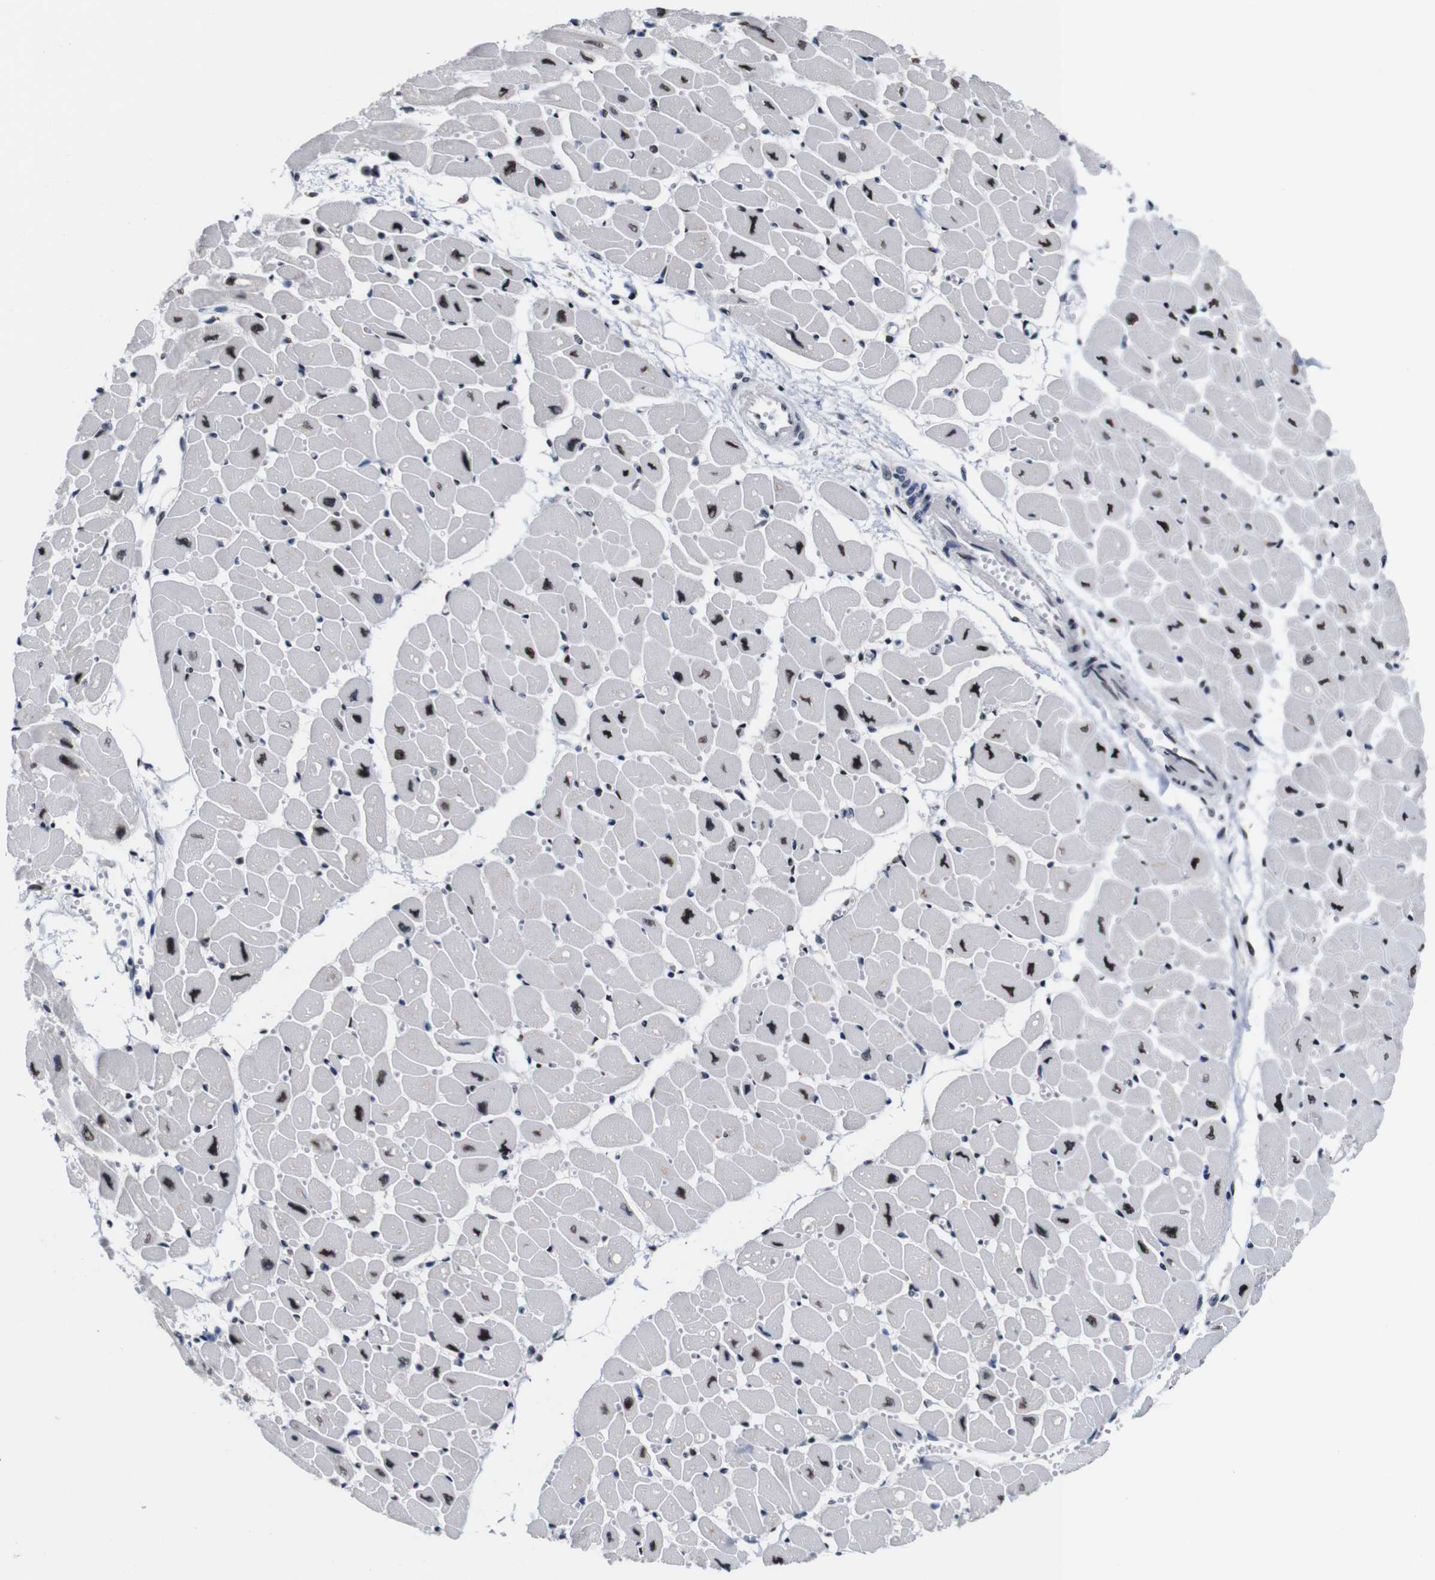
{"staining": {"intensity": "moderate", "quantity": "25%-75%", "location": "nuclear"}, "tissue": "heart muscle", "cell_type": "Cardiomyocytes", "image_type": "normal", "snomed": [{"axis": "morphology", "description": "Normal tissue, NOS"}, {"axis": "topography", "description": "Heart"}], "caption": "IHC (DAB (3,3'-diaminobenzidine)) staining of unremarkable heart muscle exhibits moderate nuclear protein positivity in approximately 25%-75% of cardiomyocytes.", "gene": "GATA6", "patient": {"sex": "female", "age": 54}}